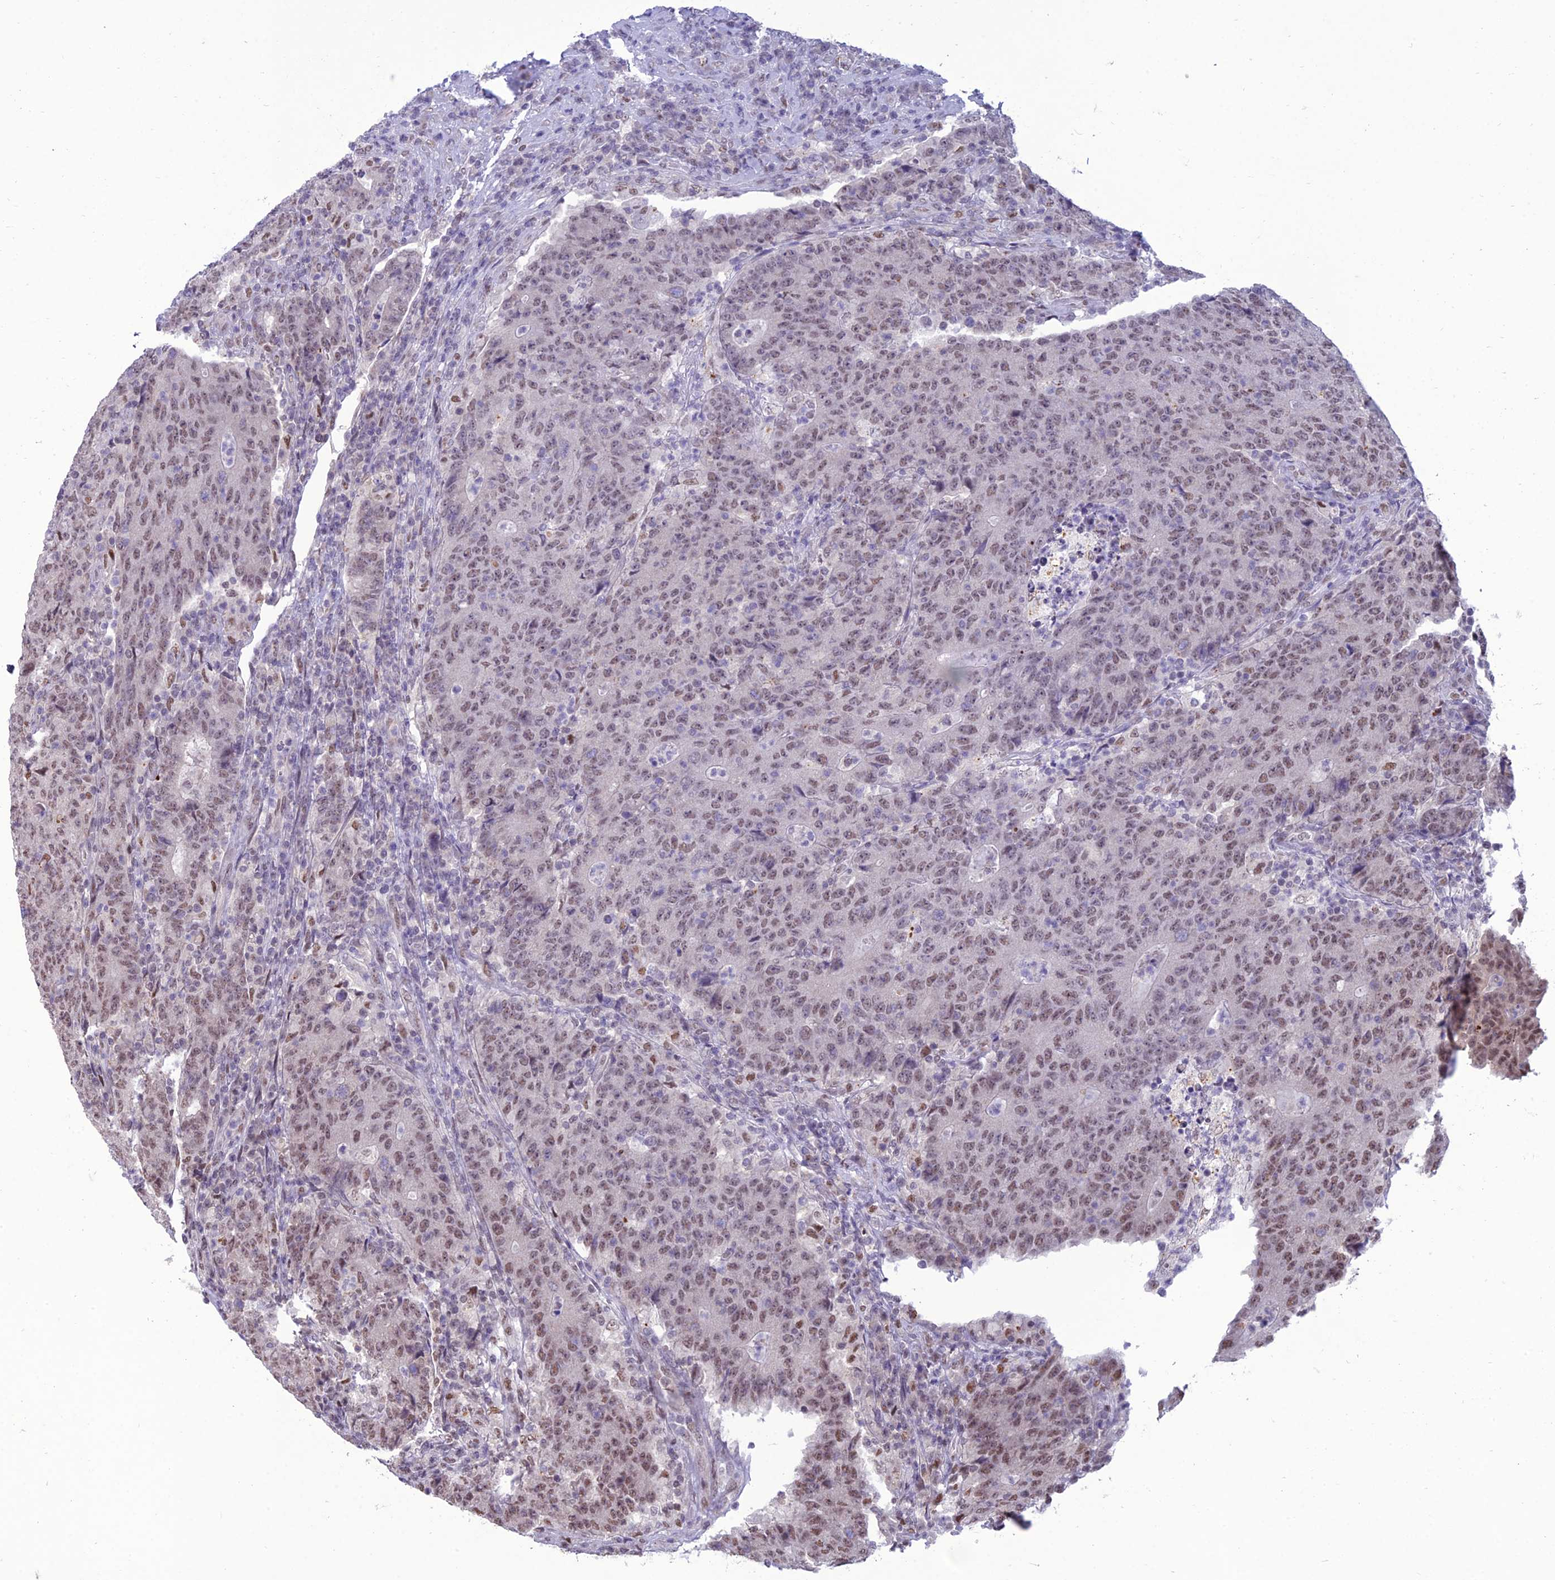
{"staining": {"intensity": "weak", "quantity": "25%-75%", "location": "nuclear"}, "tissue": "colorectal cancer", "cell_type": "Tumor cells", "image_type": "cancer", "snomed": [{"axis": "morphology", "description": "Adenocarcinoma, NOS"}, {"axis": "topography", "description": "Colon"}], "caption": "Approximately 25%-75% of tumor cells in colorectal cancer demonstrate weak nuclear protein positivity as visualized by brown immunohistochemical staining.", "gene": "RANBP3", "patient": {"sex": "female", "age": 75}}